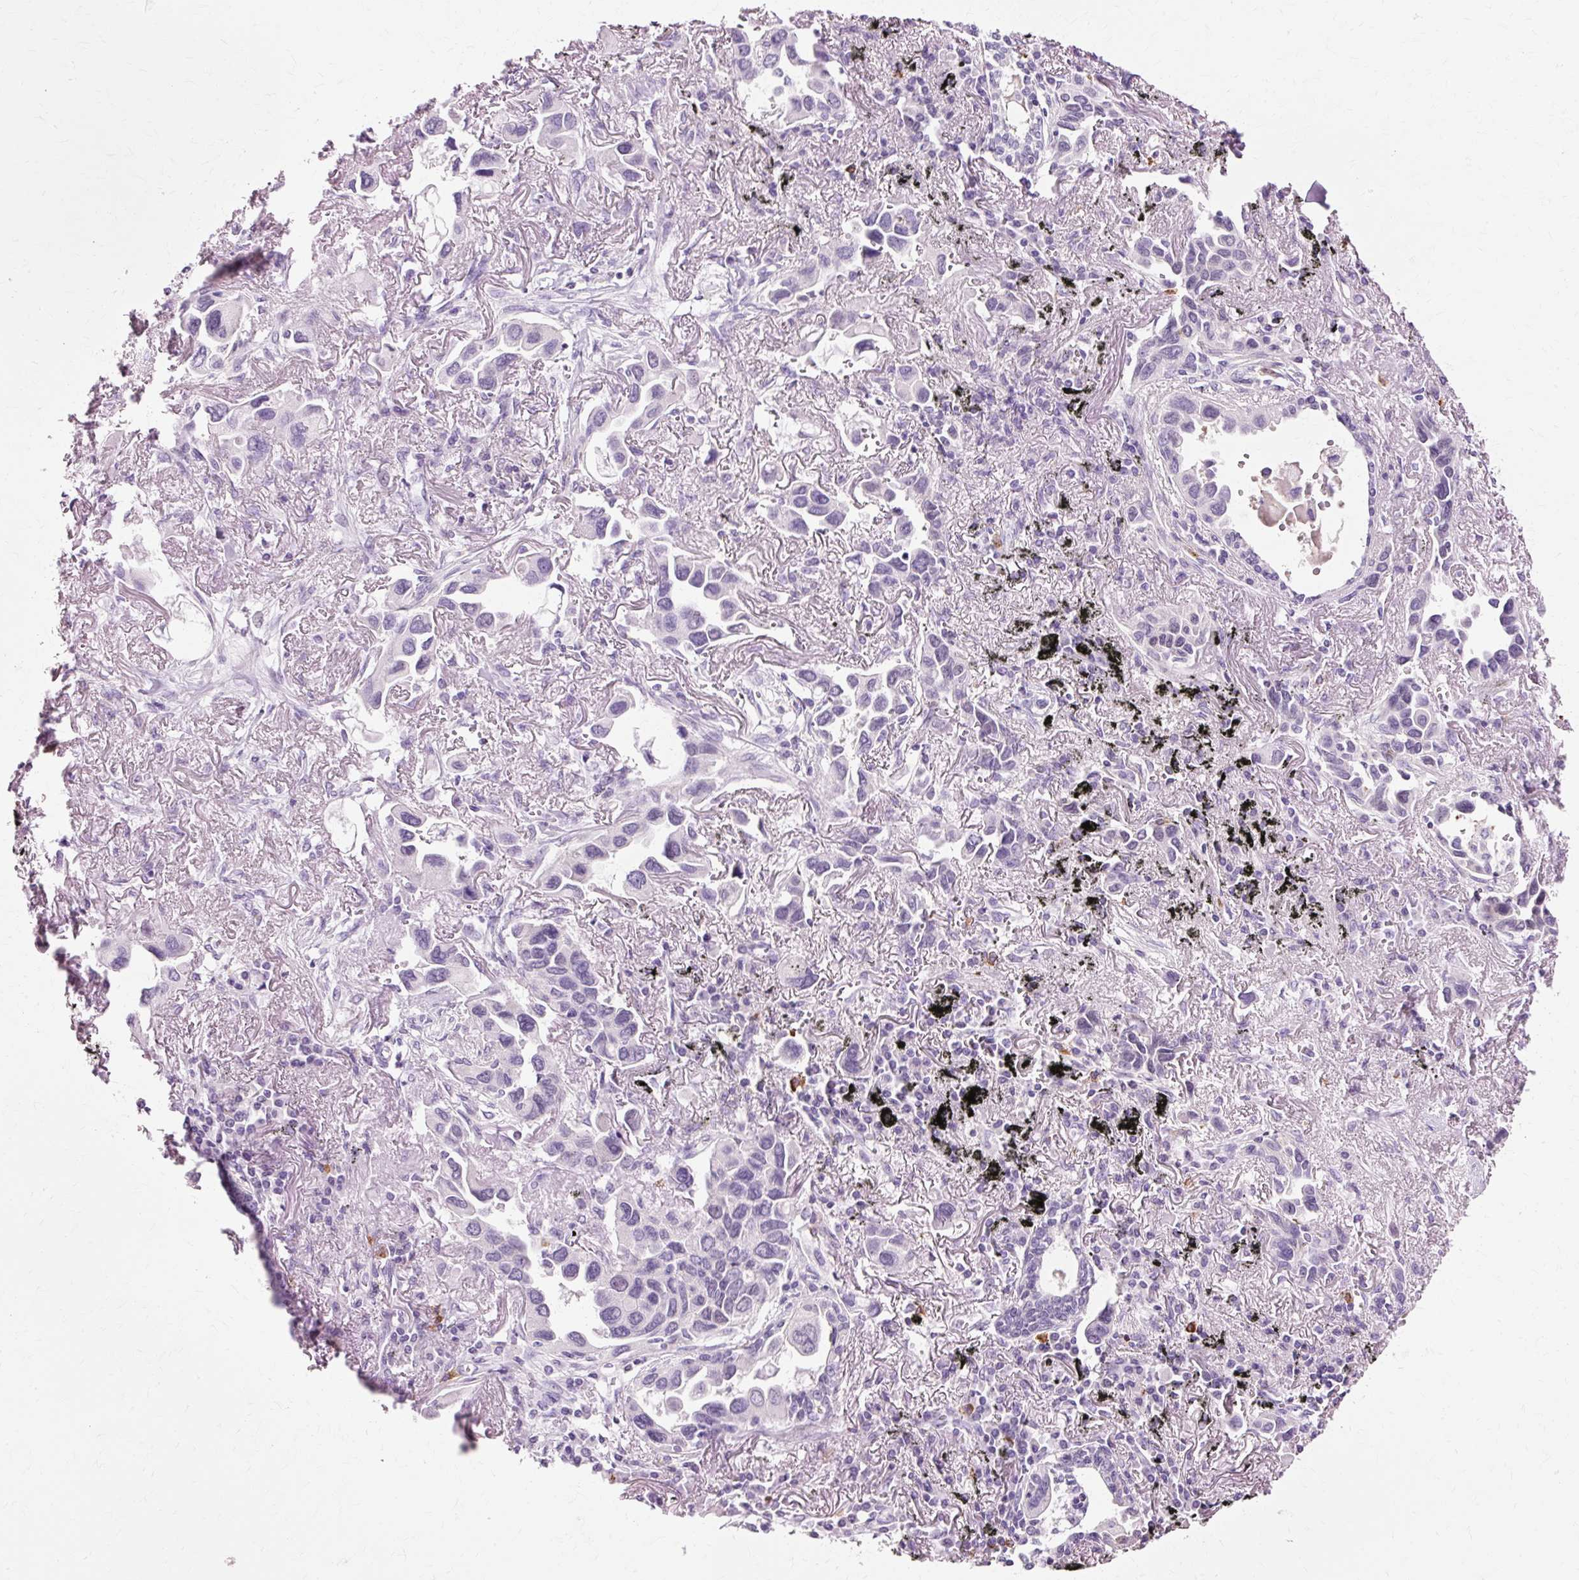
{"staining": {"intensity": "negative", "quantity": "none", "location": "none"}, "tissue": "lung cancer", "cell_type": "Tumor cells", "image_type": "cancer", "snomed": [{"axis": "morphology", "description": "Adenocarcinoma, NOS"}, {"axis": "topography", "description": "Lung"}], "caption": "The immunohistochemistry (IHC) histopathology image has no significant positivity in tumor cells of lung adenocarcinoma tissue.", "gene": "VN1R2", "patient": {"sex": "female", "age": 76}}